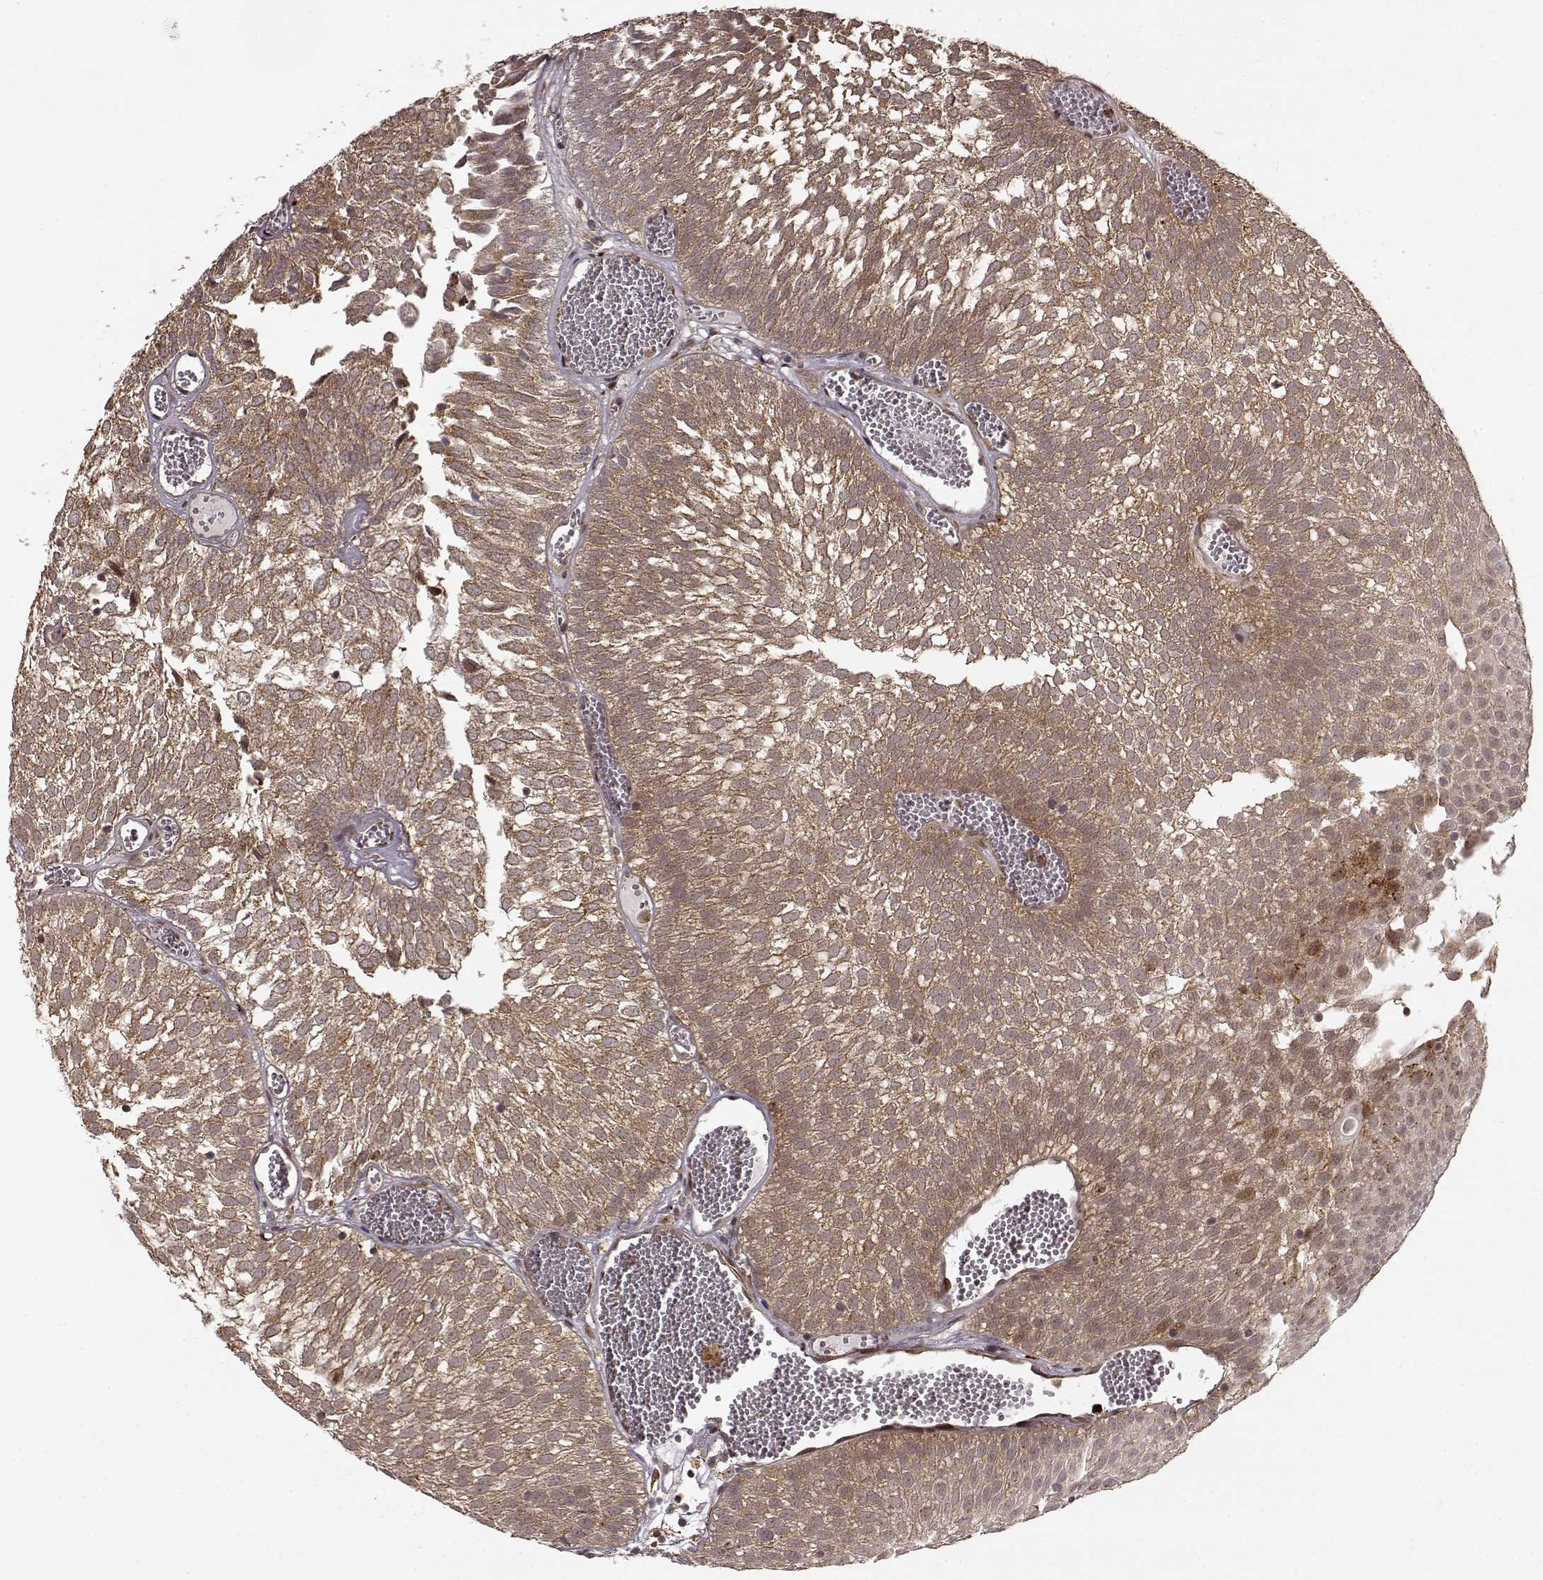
{"staining": {"intensity": "moderate", "quantity": ">75%", "location": "cytoplasmic/membranous,nuclear"}, "tissue": "urothelial cancer", "cell_type": "Tumor cells", "image_type": "cancer", "snomed": [{"axis": "morphology", "description": "Urothelial carcinoma, Low grade"}, {"axis": "topography", "description": "Urinary bladder"}], "caption": "Human low-grade urothelial carcinoma stained for a protein (brown) reveals moderate cytoplasmic/membranous and nuclear positive expression in about >75% of tumor cells.", "gene": "SLC12A9", "patient": {"sex": "male", "age": 52}}